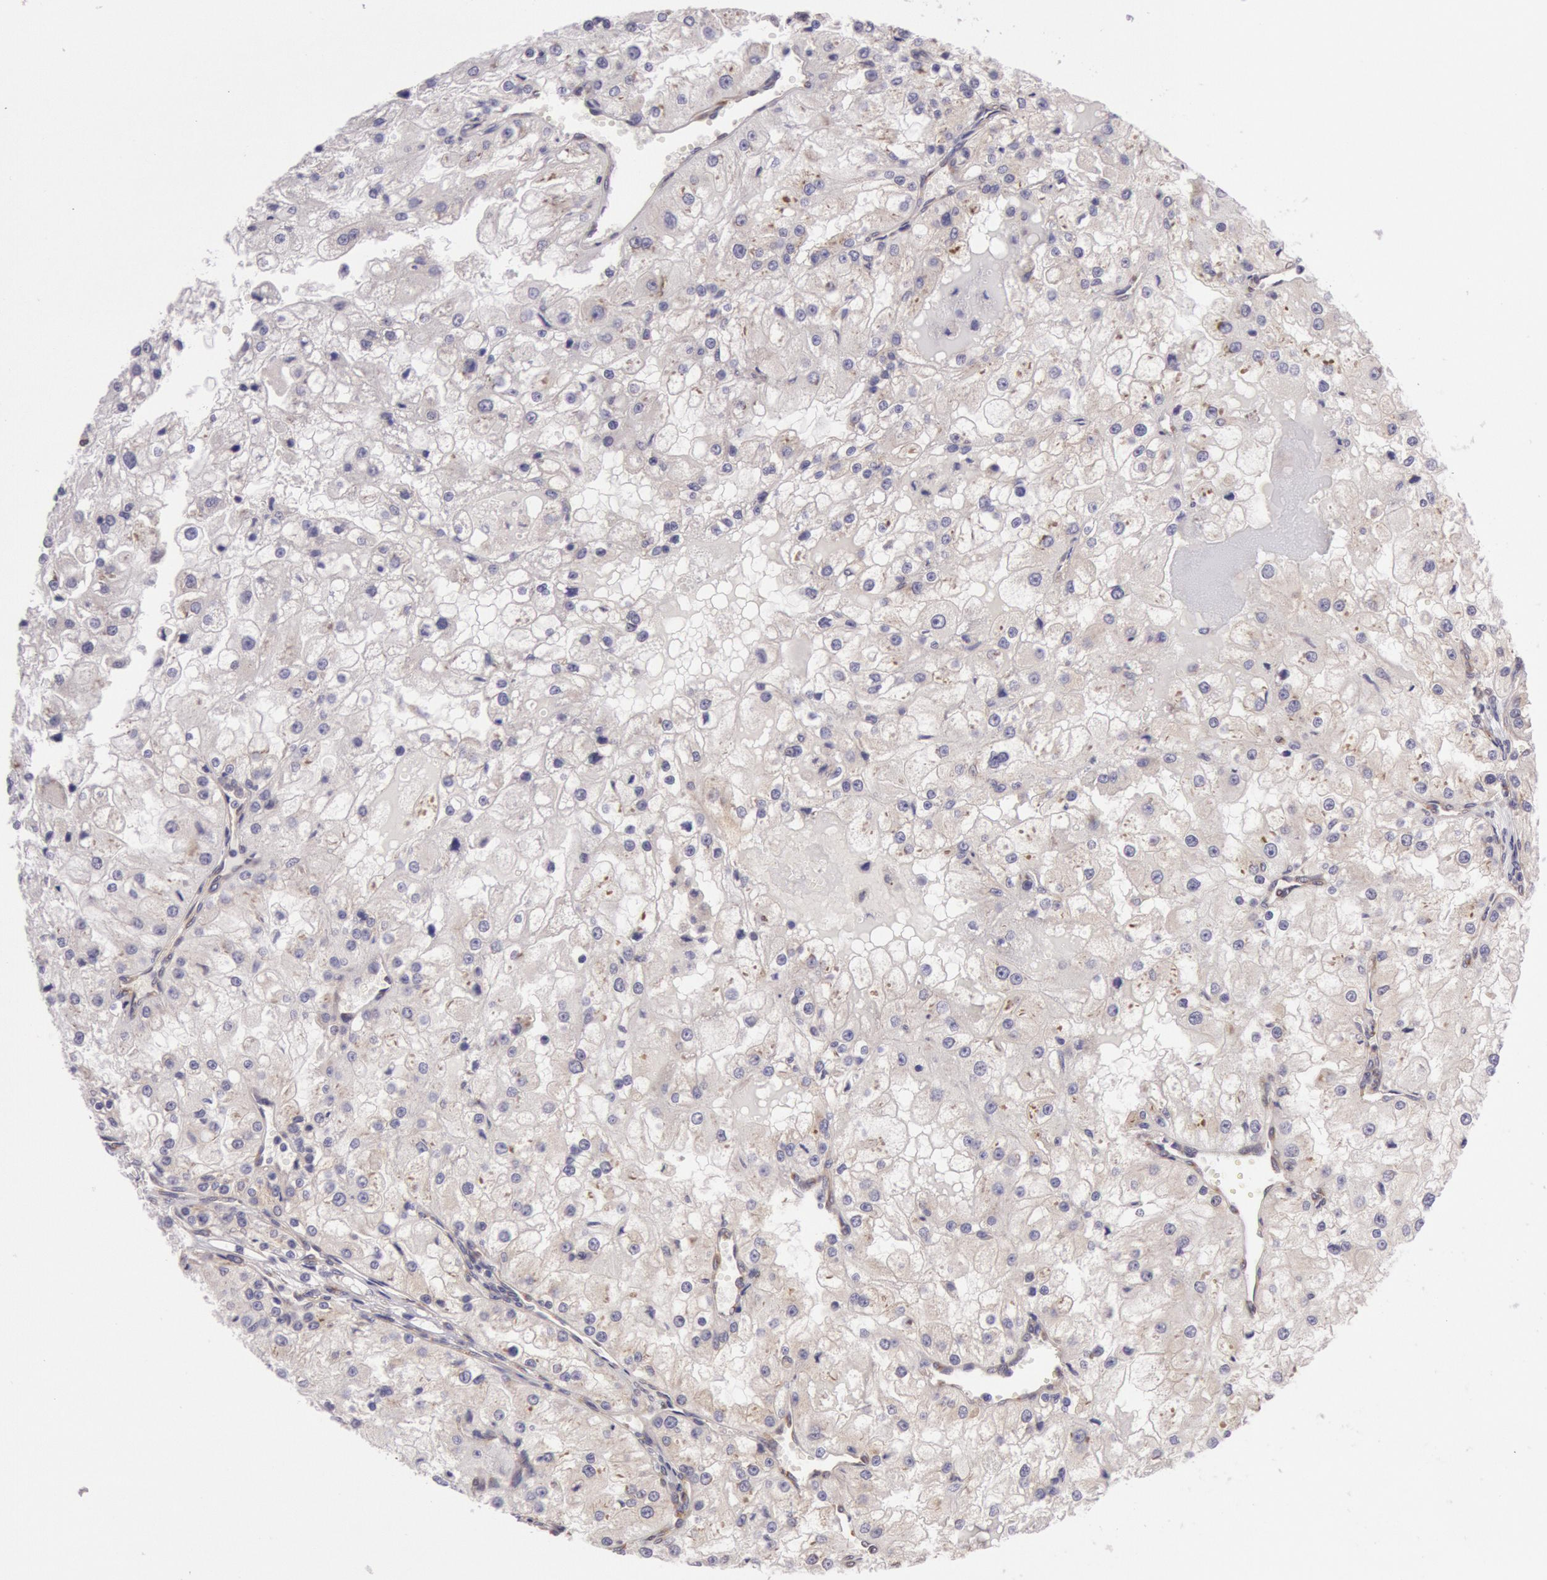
{"staining": {"intensity": "weak", "quantity": "<25%", "location": "cytoplasmic/membranous"}, "tissue": "renal cancer", "cell_type": "Tumor cells", "image_type": "cancer", "snomed": [{"axis": "morphology", "description": "Adenocarcinoma, NOS"}, {"axis": "topography", "description": "Kidney"}], "caption": "The image demonstrates no staining of tumor cells in adenocarcinoma (renal).", "gene": "CHUK", "patient": {"sex": "female", "age": 74}}